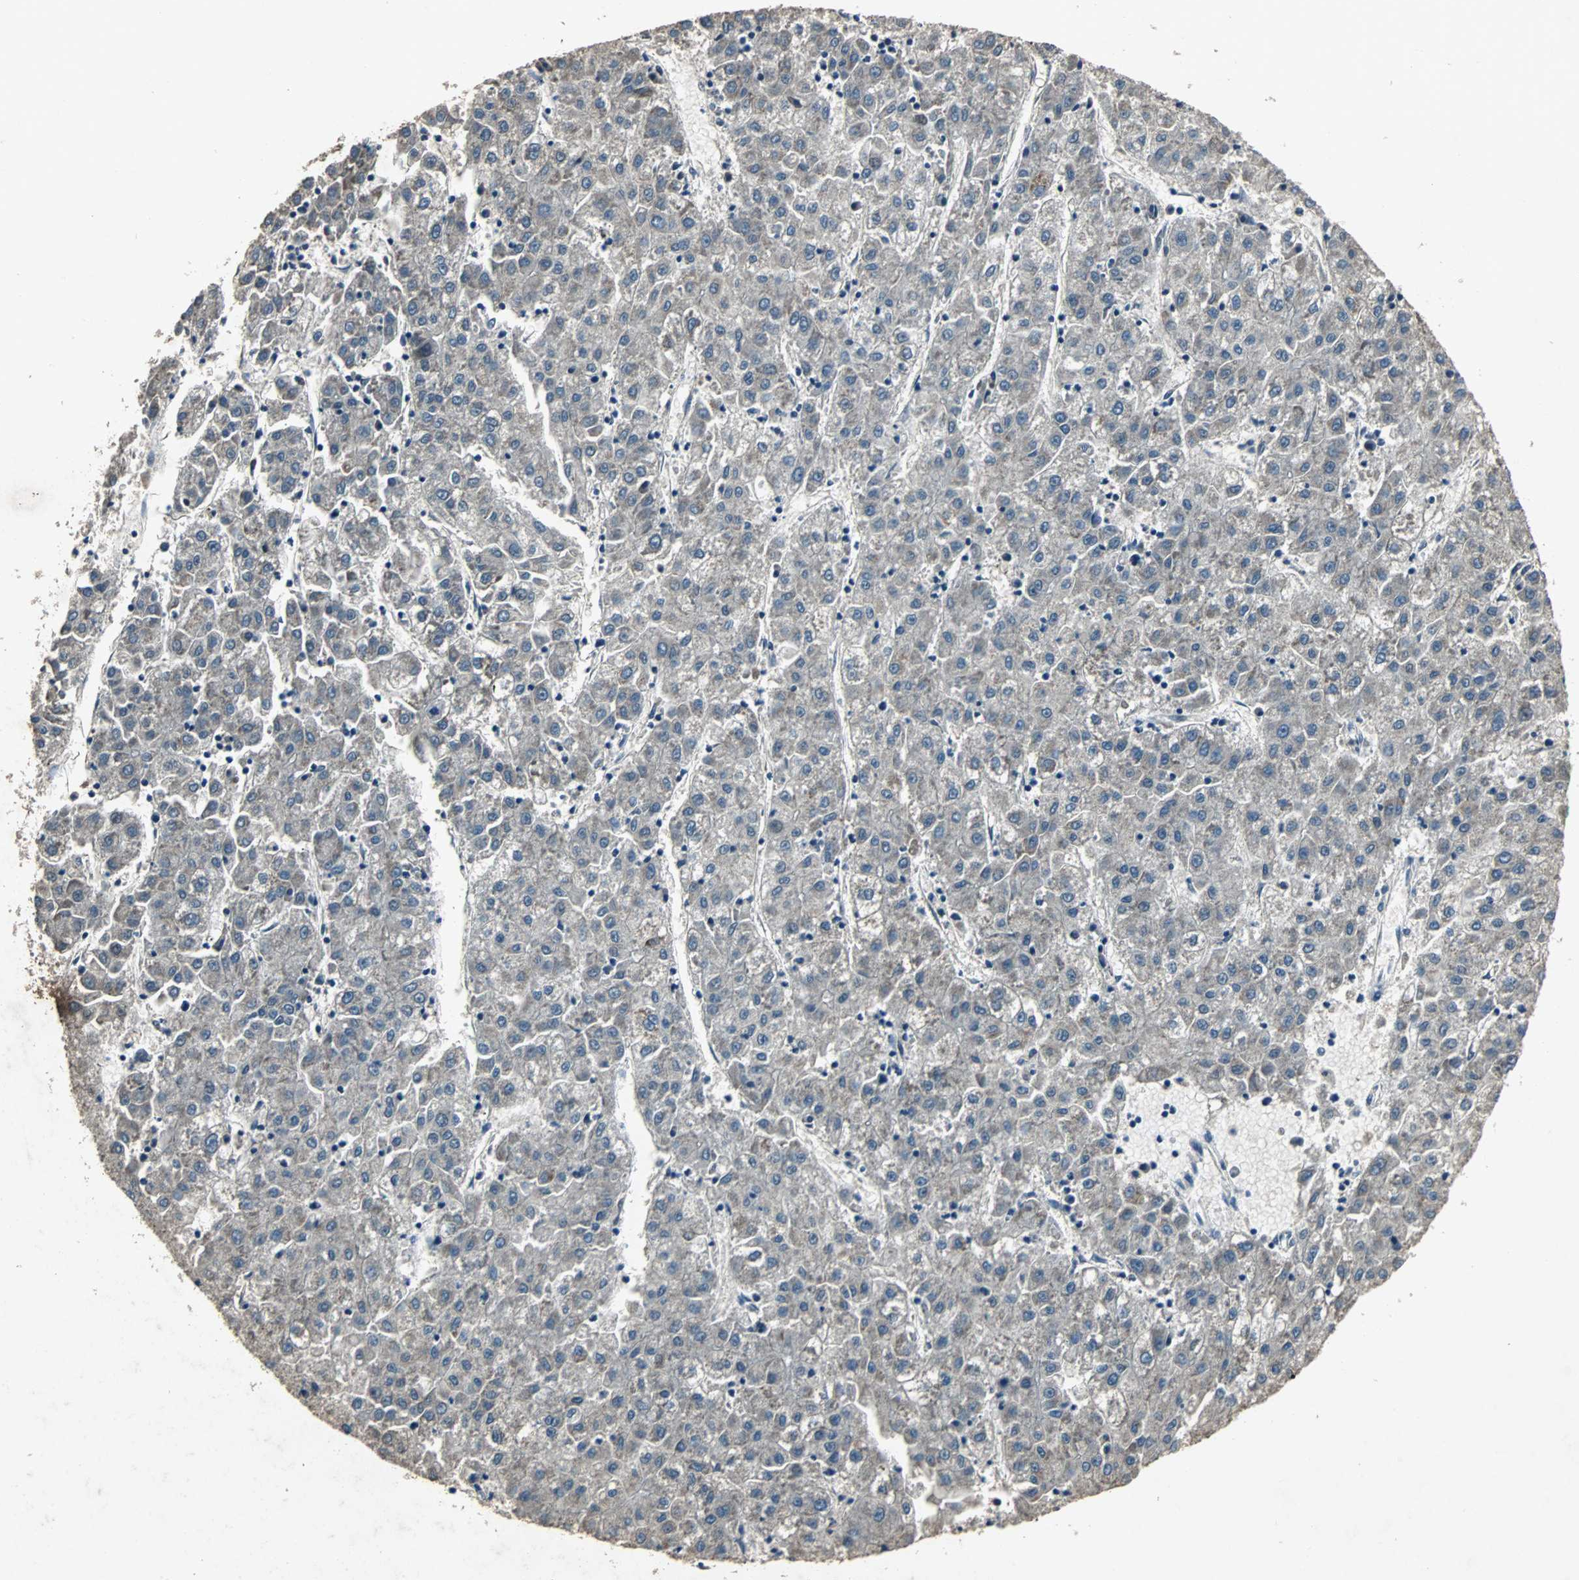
{"staining": {"intensity": "weak", "quantity": "25%-75%", "location": "cytoplasmic/membranous"}, "tissue": "liver cancer", "cell_type": "Tumor cells", "image_type": "cancer", "snomed": [{"axis": "morphology", "description": "Carcinoma, Hepatocellular, NOS"}, {"axis": "topography", "description": "Liver"}], "caption": "Weak cytoplasmic/membranous protein expression is appreciated in approximately 25%-75% of tumor cells in hepatocellular carcinoma (liver).", "gene": "SOS1", "patient": {"sex": "male", "age": 72}}